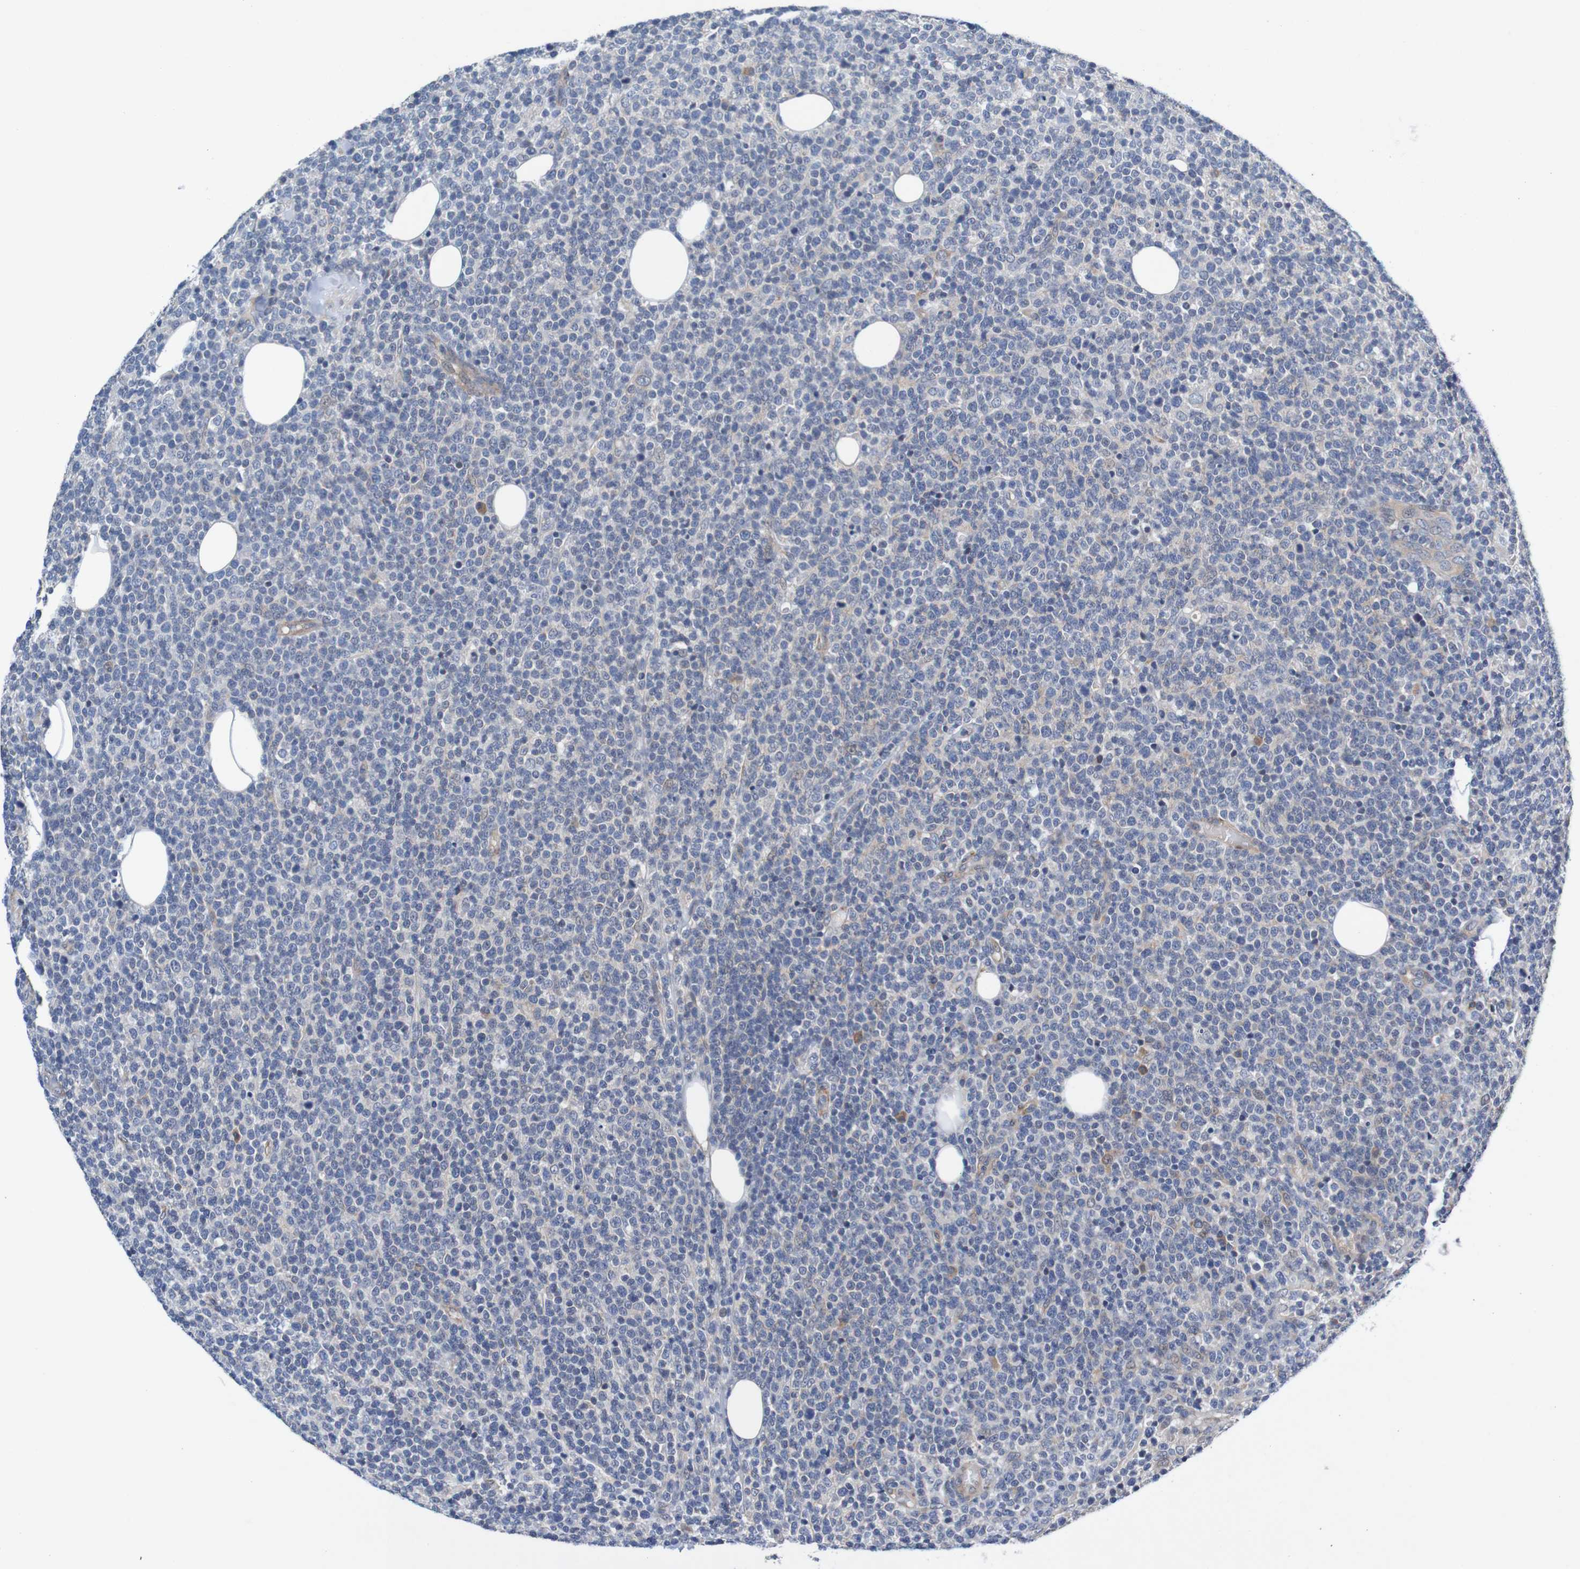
{"staining": {"intensity": "negative", "quantity": "none", "location": "none"}, "tissue": "lymphoma", "cell_type": "Tumor cells", "image_type": "cancer", "snomed": [{"axis": "morphology", "description": "Malignant lymphoma, non-Hodgkin's type, High grade"}, {"axis": "topography", "description": "Lymph node"}], "caption": "Tumor cells are negative for brown protein staining in lymphoma.", "gene": "CPED1", "patient": {"sex": "male", "age": 61}}